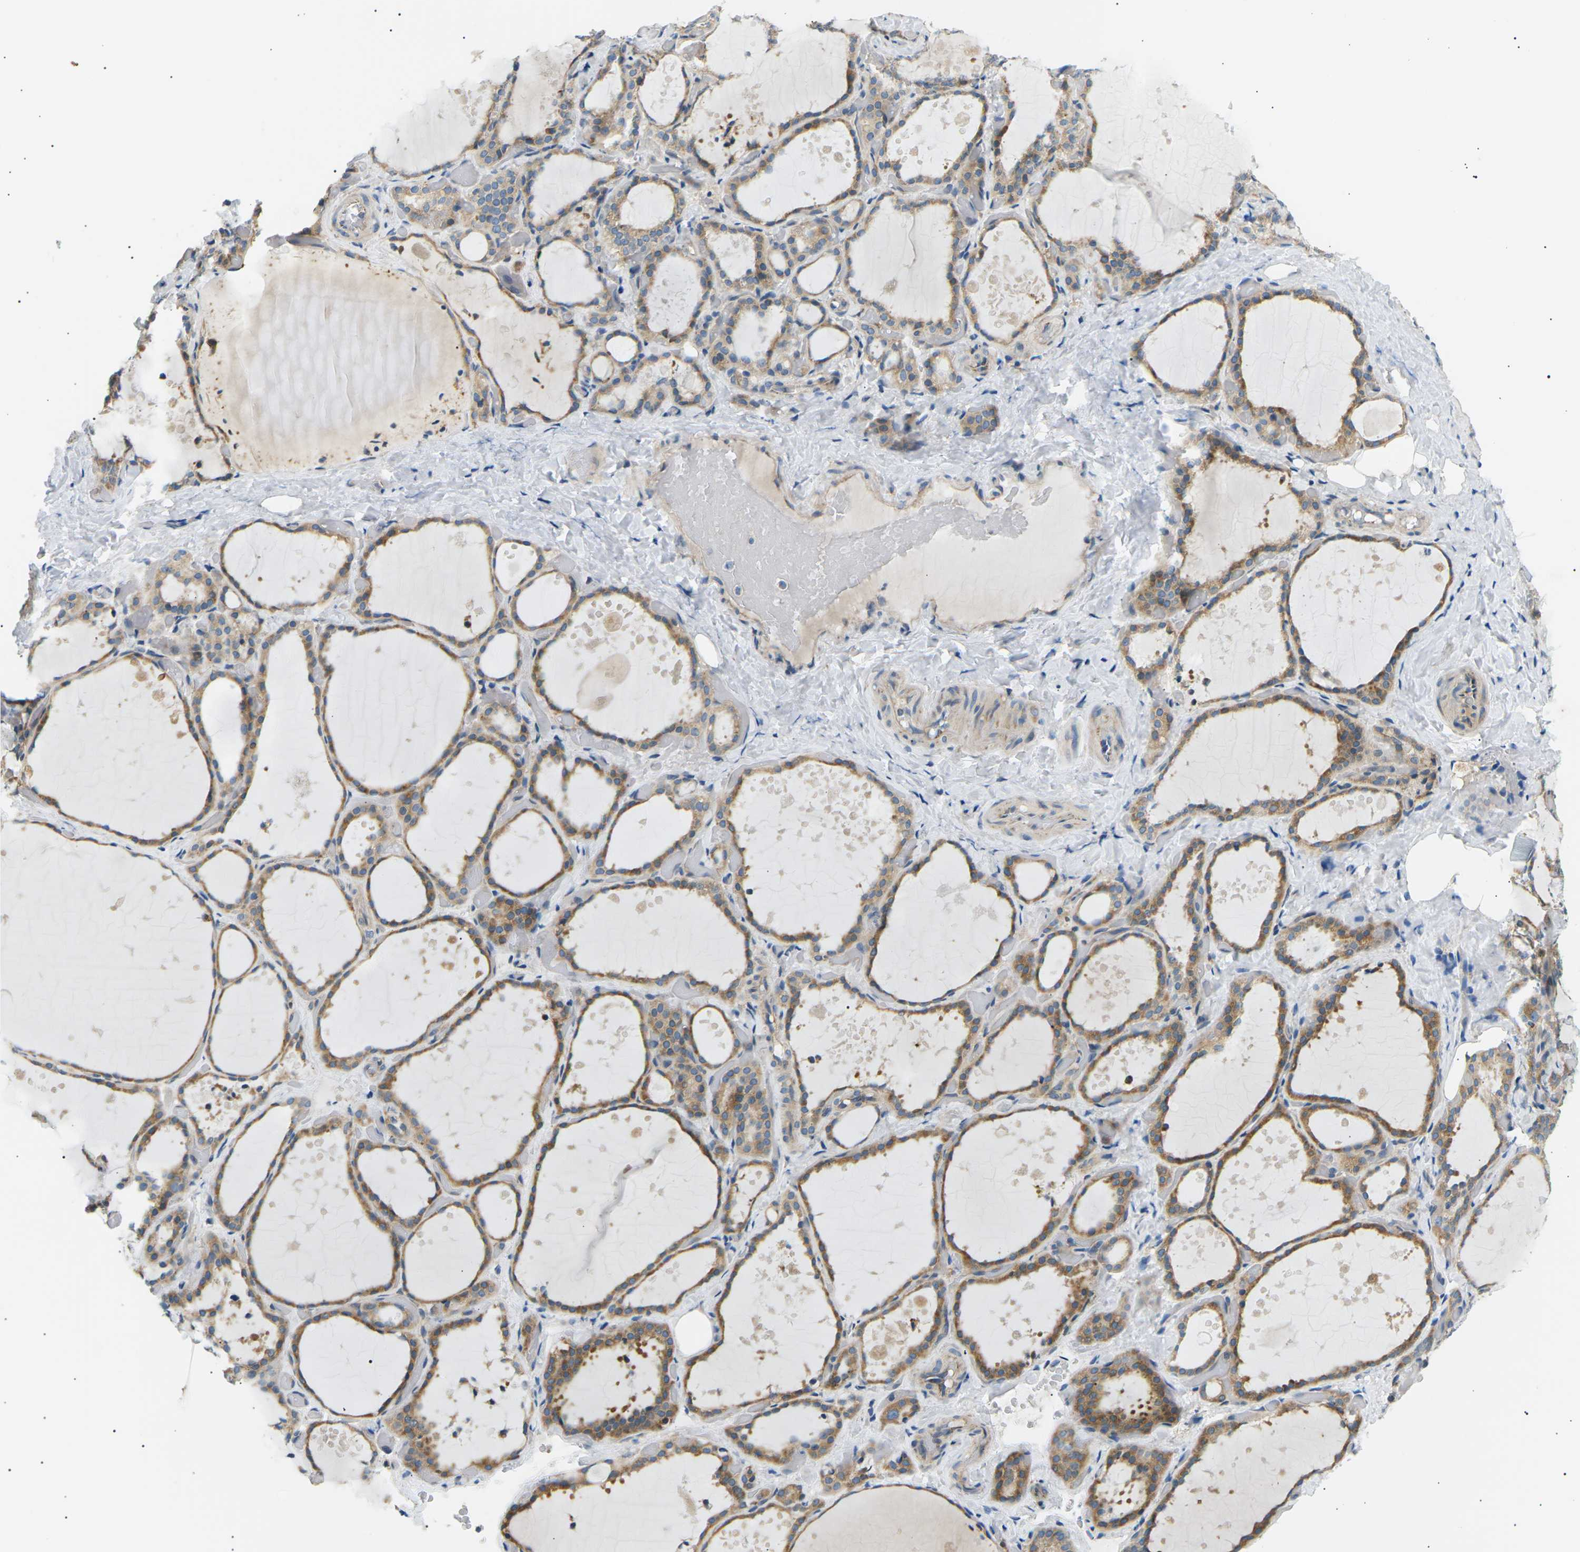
{"staining": {"intensity": "moderate", "quantity": ">75%", "location": "cytoplasmic/membranous"}, "tissue": "thyroid gland", "cell_type": "Glandular cells", "image_type": "normal", "snomed": [{"axis": "morphology", "description": "Normal tissue, NOS"}, {"axis": "topography", "description": "Thyroid gland"}], "caption": "Normal thyroid gland shows moderate cytoplasmic/membranous positivity in approximately >75% of glandular cells (brown staining indicates protein expression, while blue staining denotes nuclei)..", "gene": "TBC1D8", "patient": {"sex": "female", "age": 44}}